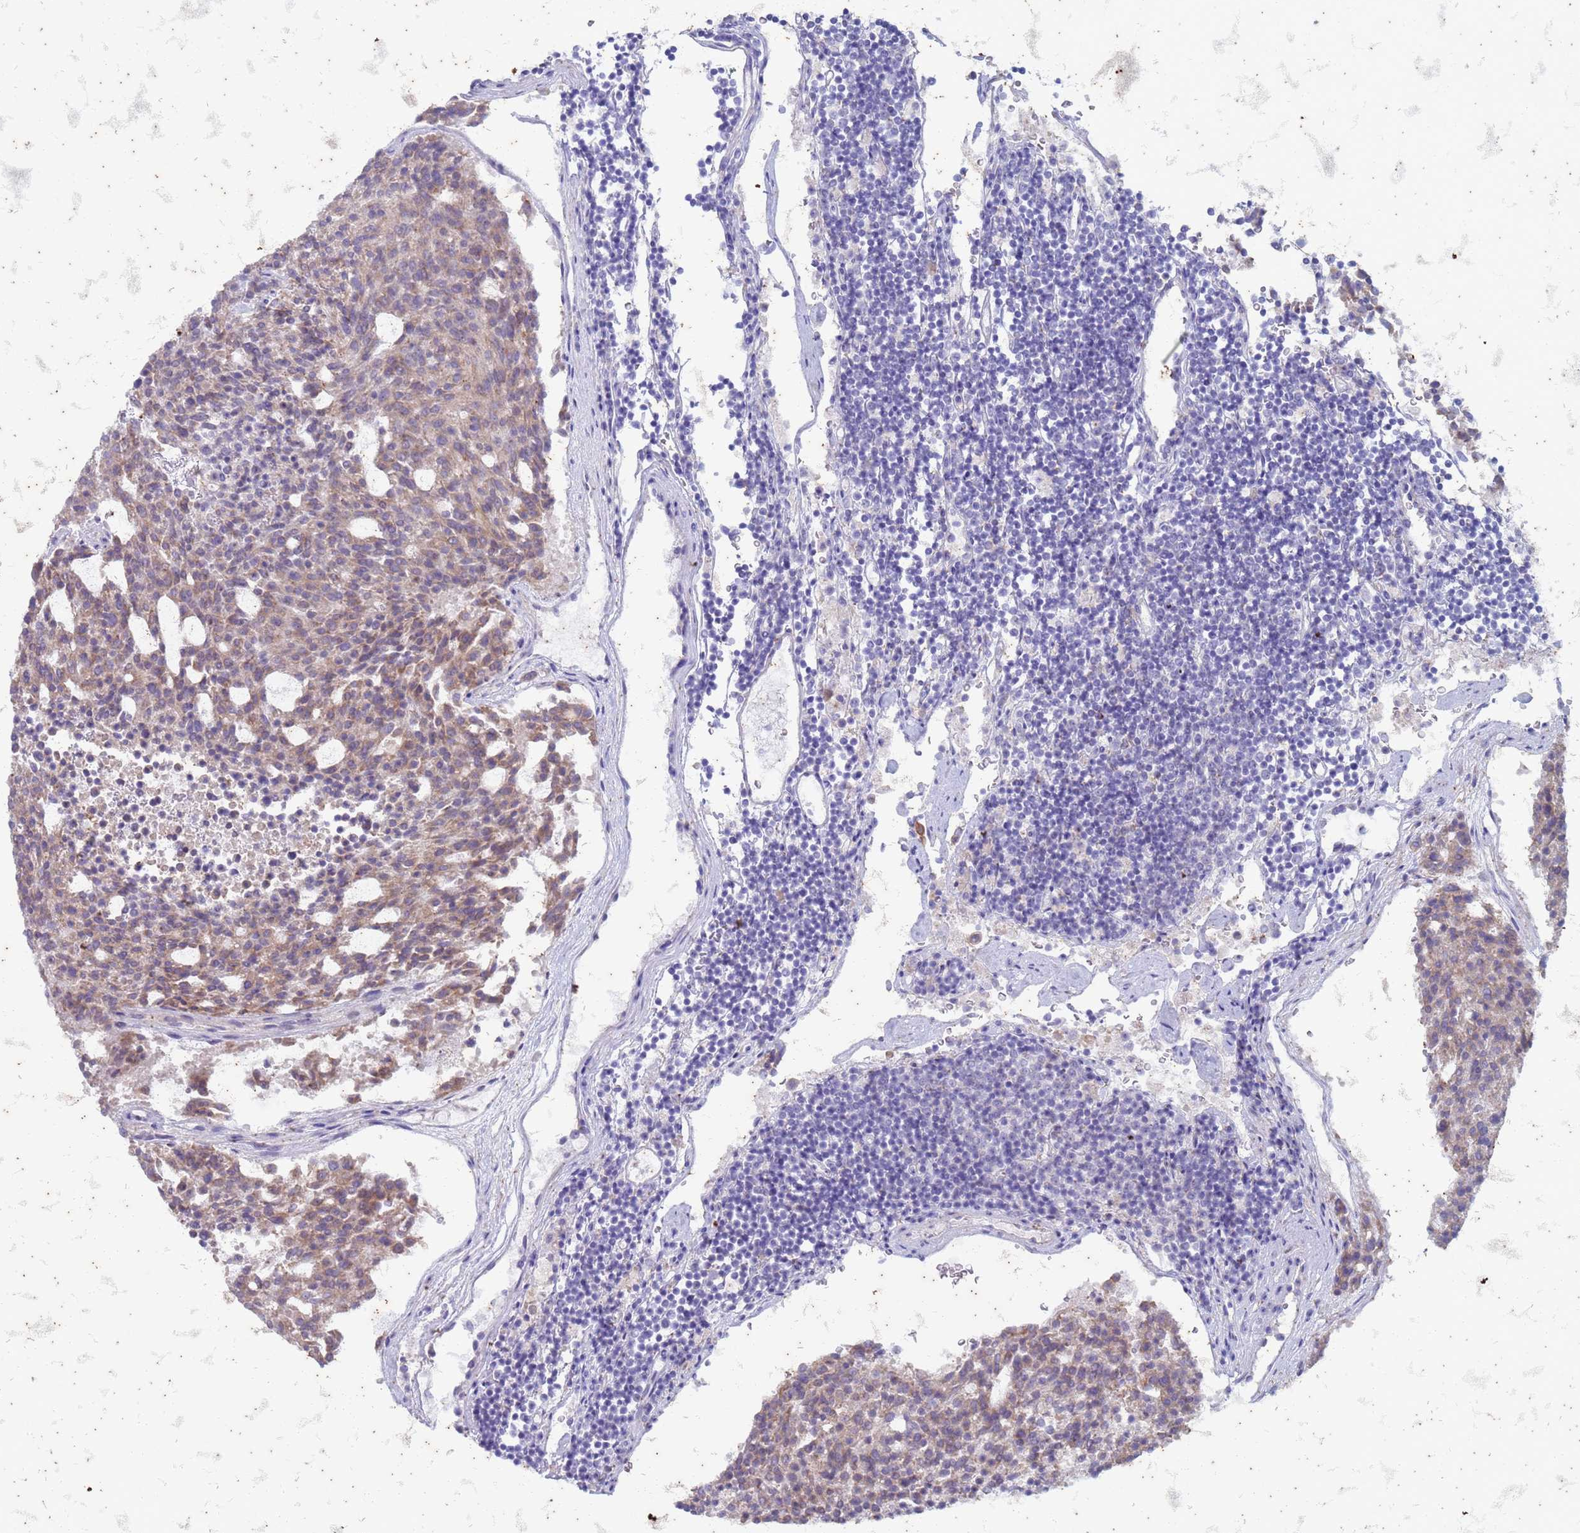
{"staining": {"intensity": "moderate", "quantity": "25%-75%", "location": "cytoplasmic/membranous"}, "tissue": "carcinoid", "cell_type": "Tumor cells", "image_type": "cancer", "snomed": [{"axis": "morphology", "description": "Carcinoid, malignant, NOS"}, {"axis": "topography", "description": "Pancreas"}], "caption": "Immunohistochemical staining of malignant carcinoid demonstrates moderate cytoplasmic/membranous protein staining in about 25%-75% of tumor cells. Immunohistochemistry stains the protein of interest in brown and the nuclei are stained blue.", "gene": "SUCO", "patient": {"sex": "female", "age": 54}}